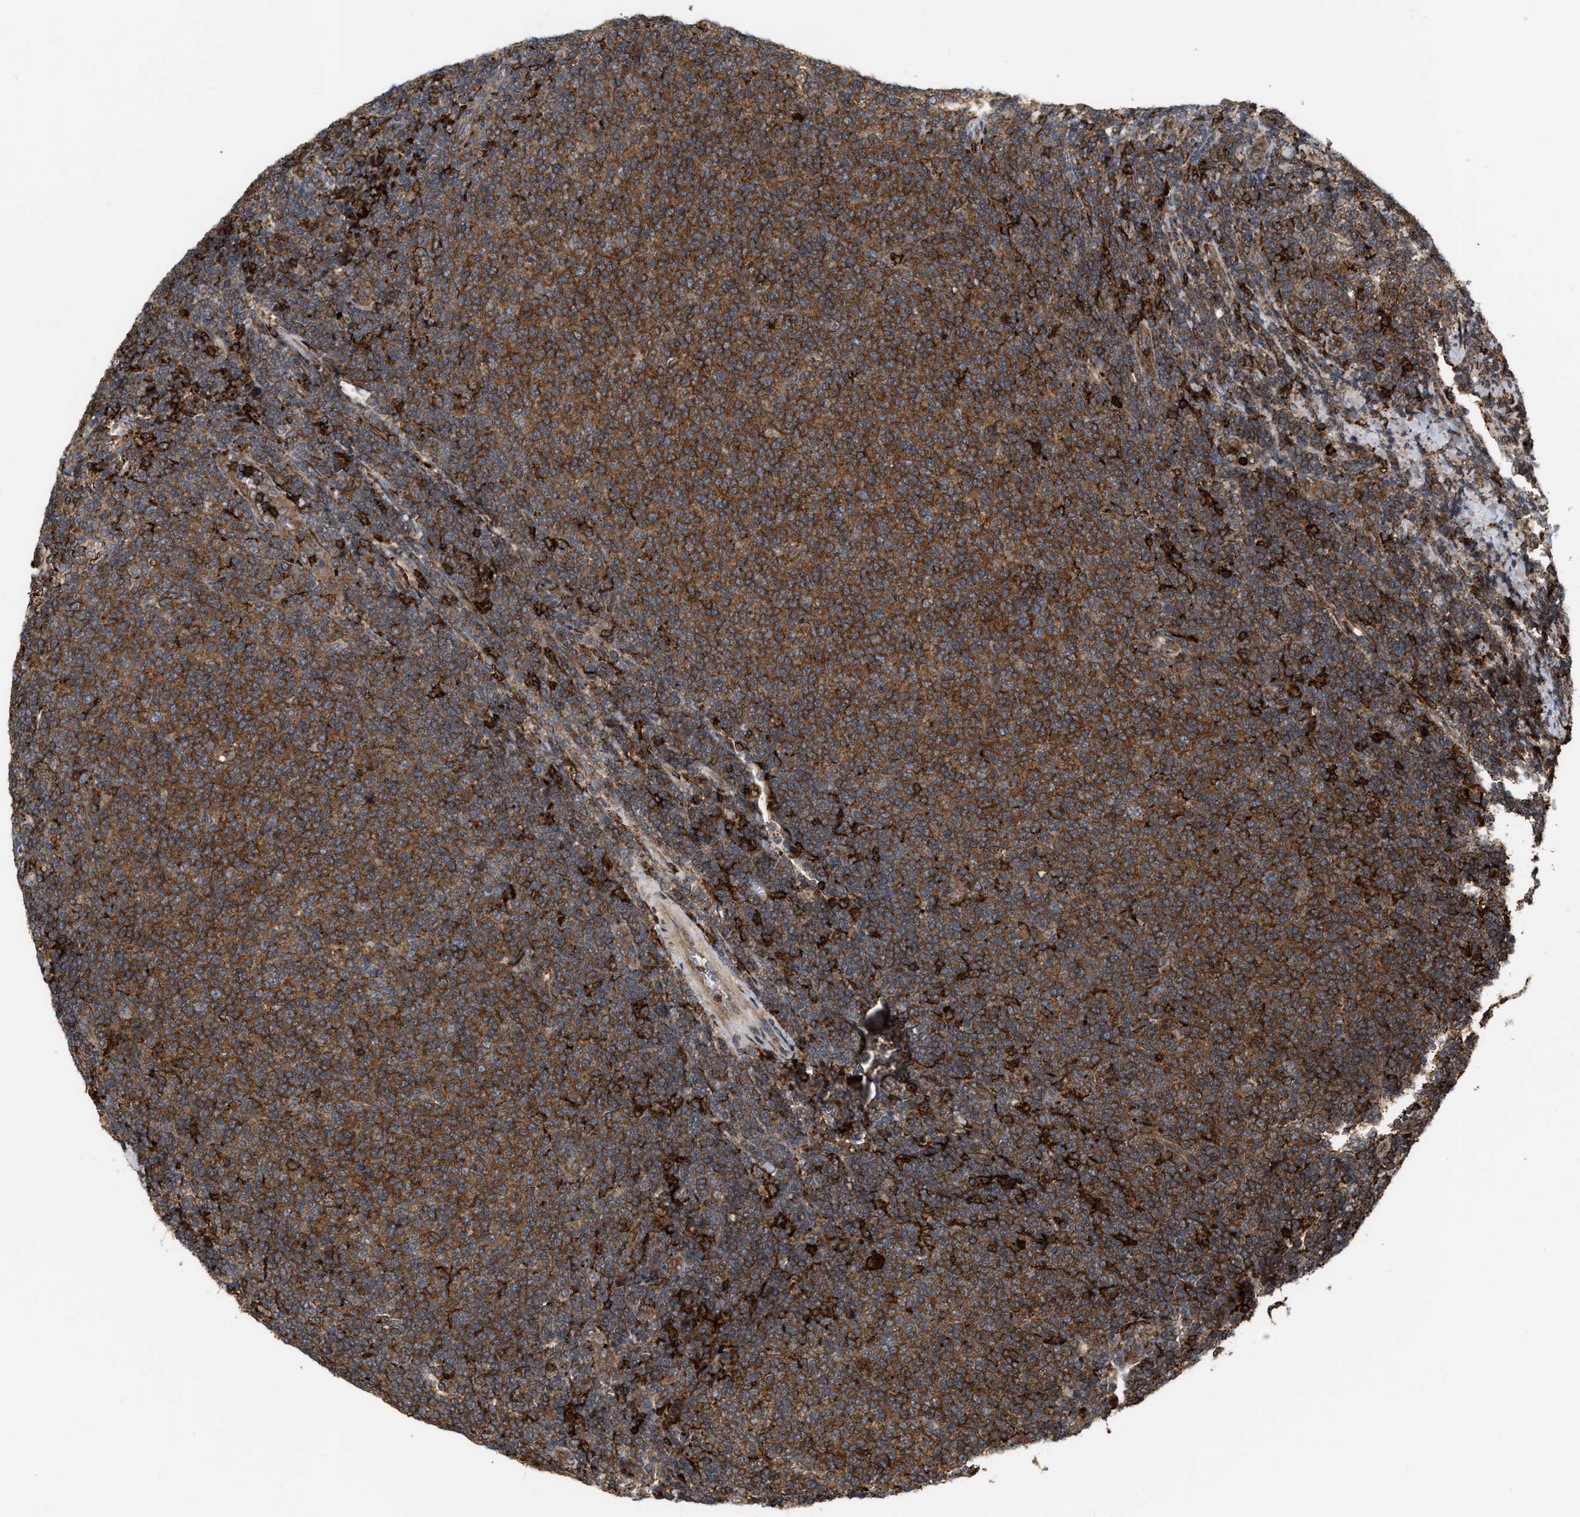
{"staining": {"intensity": "strong", "quantity": ">75%", "location": "cytoplasmic/membranous"}, "tissue": "lymphoma", "cell_type": "Tumor cells", "image_type": "cancer", "snomed": [{"axis": "morphology", "description": "Malignant lymphoma, non-Hodgkin's type, Low grade"}, {"axis": "topography", "description": "Lymph node"}], "caption": "This histopathology image exhibits malignant lymphoma, non-Hodgkin's type (low-grade) stained with immunohistochemistry to label a protein in brown. The cytoplasmic/membranous of tumor cells show strong positivity for the protein. Nuclei are counter-stained blue.", "gene": "IQCE", "patient": {"sex": "male", "age": 66}}